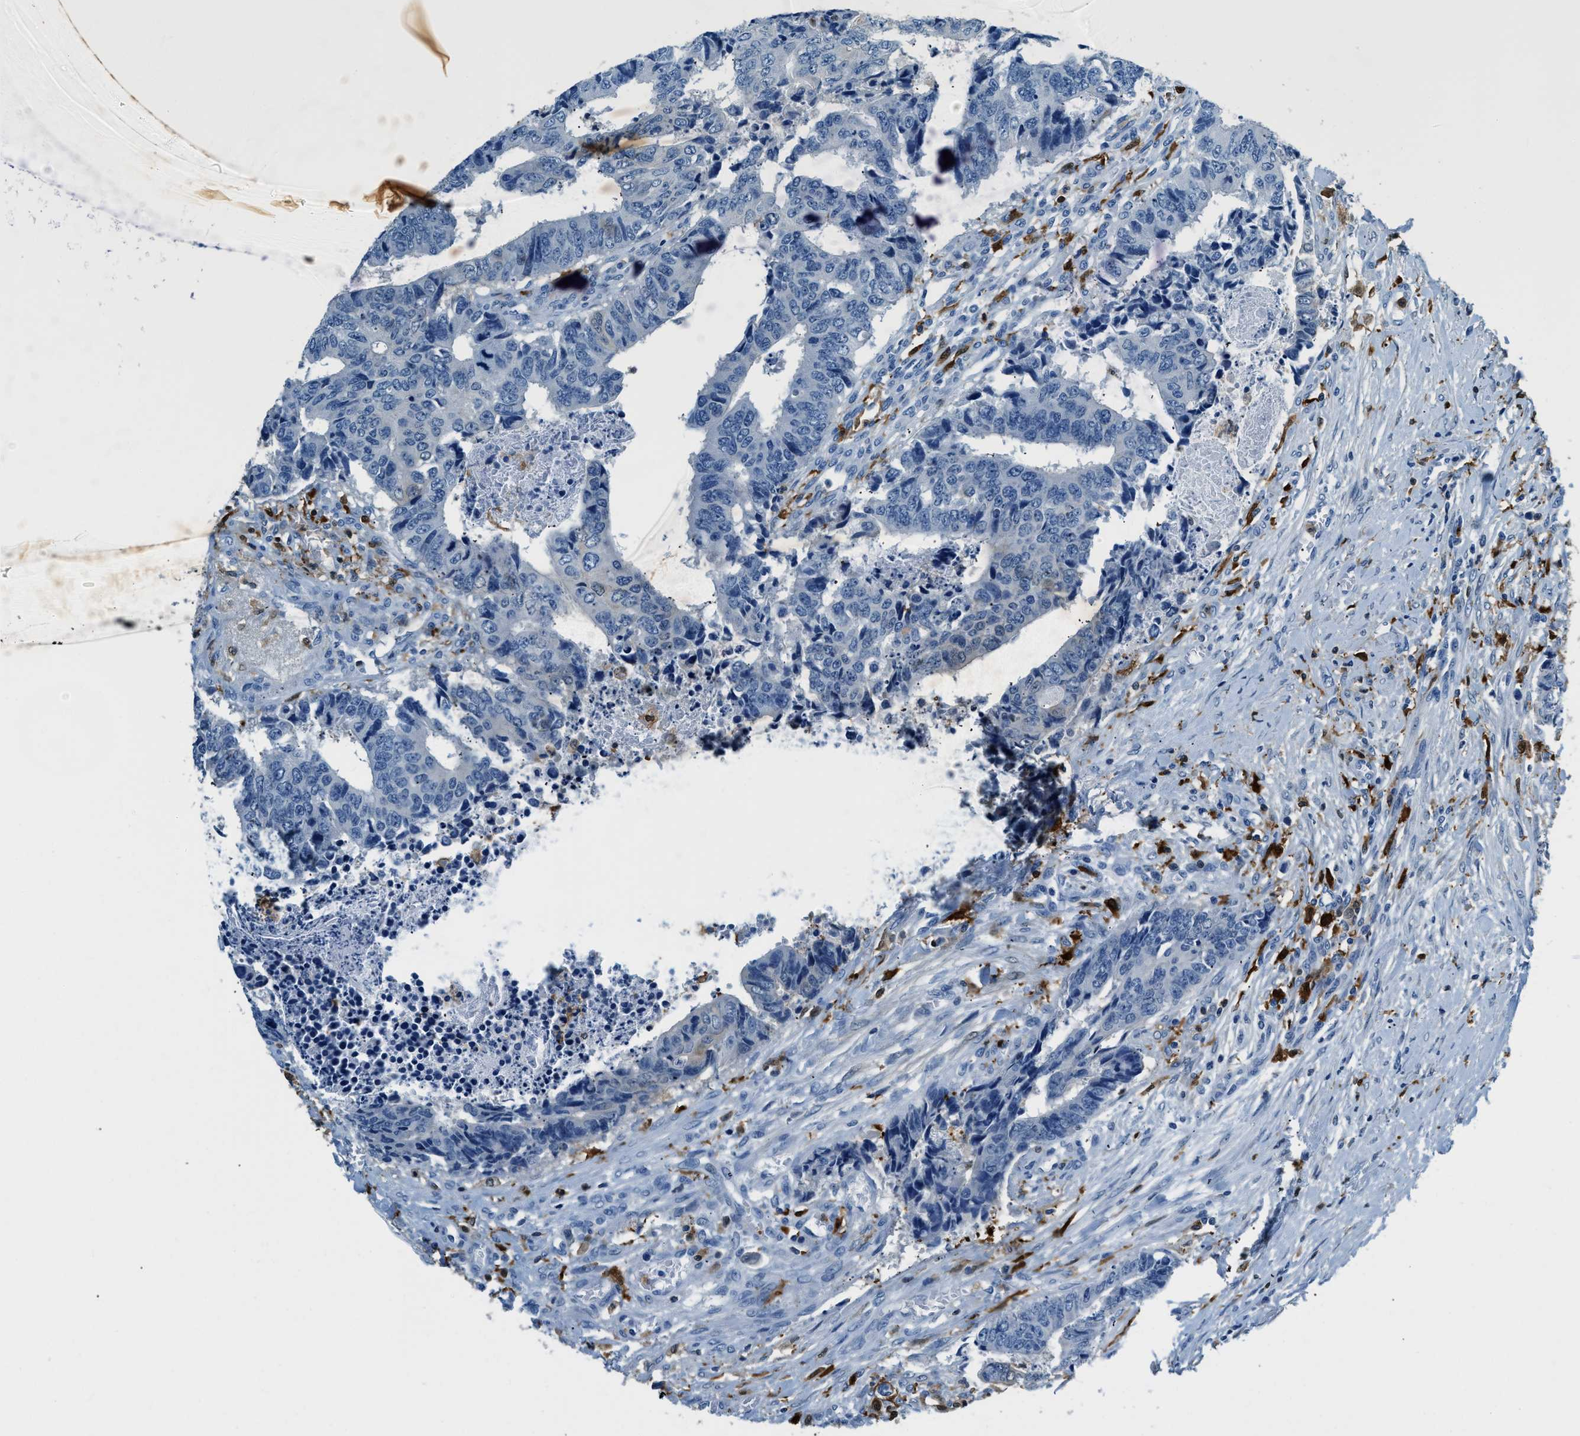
{"staining": {"intensity": "negative", "quantity": "none", "location": "none"}, "tissue": "colorectal cancer", "cell_type": "Tumor cells", "image_type": "cancer", "snomed": [{"axis": "morphology", "description": "Adenocarcinoma, NOS"}, {"axis": "topography", "description": "Rectum"}], "caption": "IHC of human adenocarcinoma (colorectal) displays no expression in tumor cells.", "gene": "CAPG", "patient": {"sex": "male", "age": 84}}